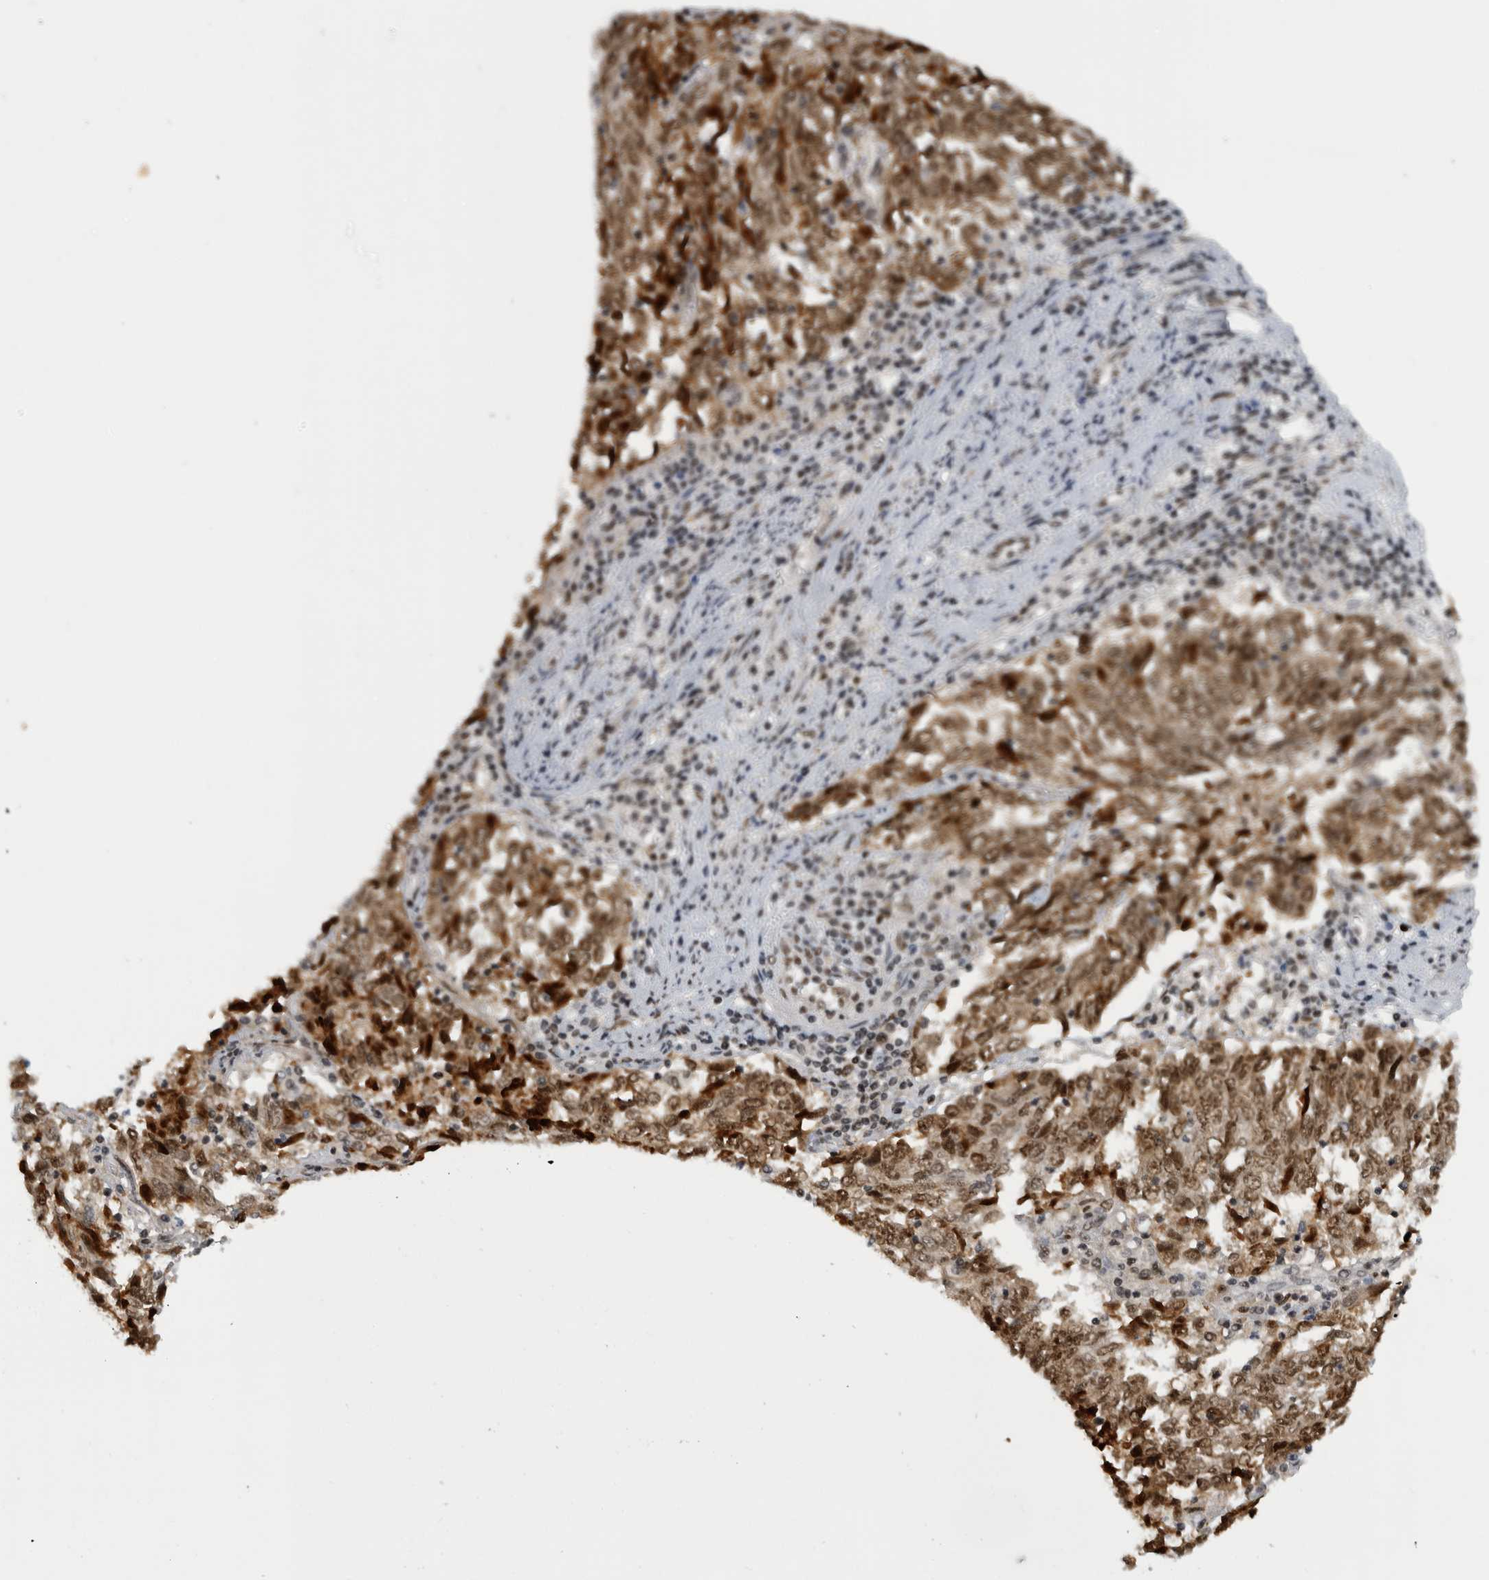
{"staining": {"intensity": "strong", "quantity": ">75%", "location": "cytoplasmic/membranous,nuclear"}, "tissue": "endometrial cancer", "cell_type": "Tumor cells", "image_type": "cancer", "snomed": [{"axis": "morphology", "description": "Adenocarcinoma, NOS"}, {"axis": "topography", "description": "Endometrium"}], "caption": "DAB (3,3'-diaminobenzidine) immunohistochemical staining of endometrial cancer displays strong cytoplasmic/membranous and nuclear protein expression in about >75% of tumor cells.", "gene": "ZSCAN2", "patient": {"sex": "female", "age": 80}}